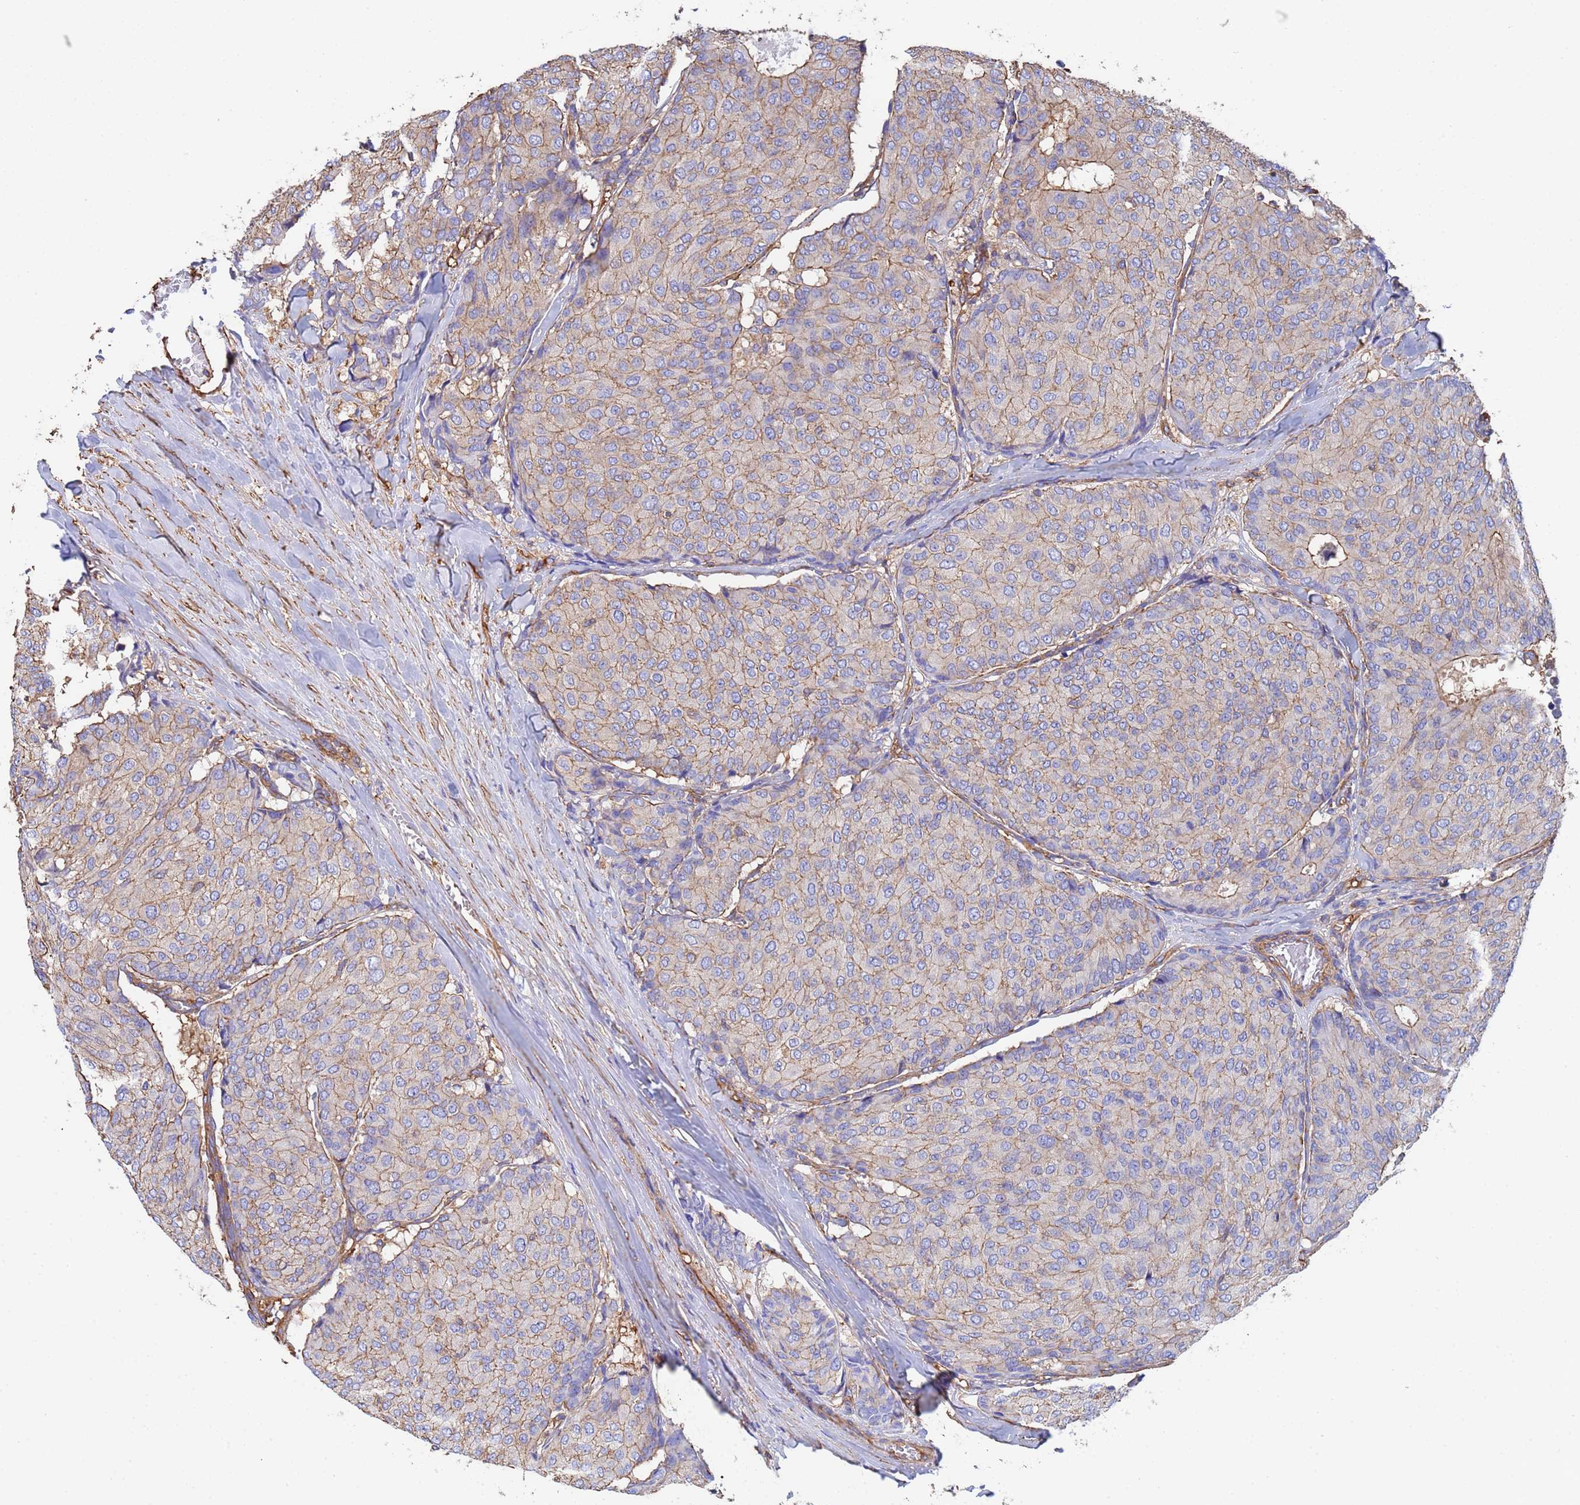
{"staining": {"intensity": "weak", "quantity": ">75%", "location": "cytoplasmic/membranous"}, "tissue": "breast cancer", "cell_type": "Tumor cells", "image_type": "cancer", "snomed": [{"axis": "morphology", "description": "Duct carcinoma"}, {"axis": "topography", "description": "Breast"}], "caption": "There is low levels of weak cytoplasmic/membranous staining in tumor cells of breast cancer, as demonstrated by immunohistochemical staining (brown color).", "gene": "MYL12A", "patient": {"sex": "female", "age": 75}}